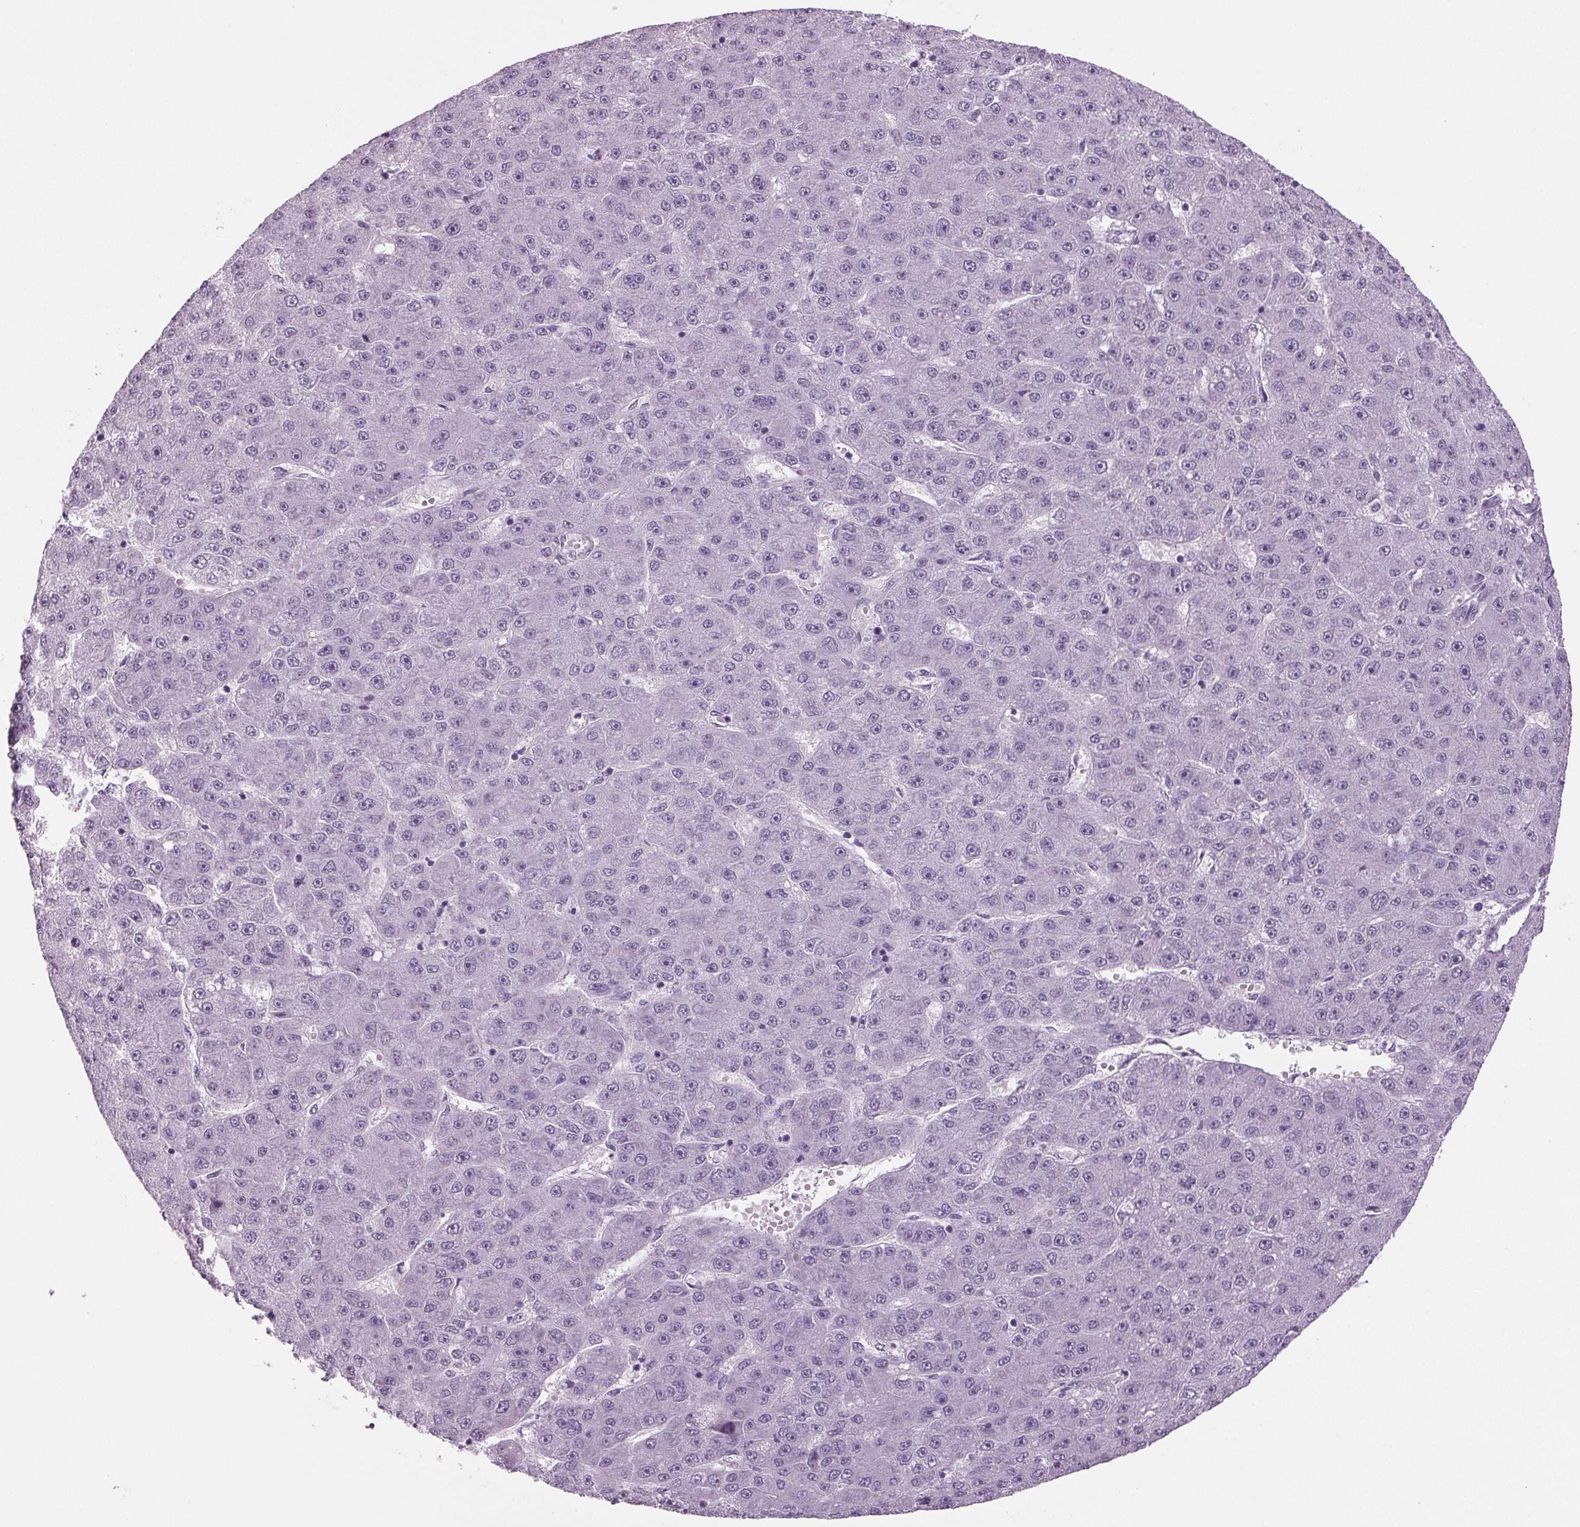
{"staining": {"intensity": "negative", "quantity": "none", "location": "none"}, "tissue": "liver cancer", "cell_type": "Tumor cells", "image_type": "cancer", "snomed": [{"axis": "morphology", "description": "Carcinoma, Hepatocellular, NOS"}, {"axis": "topography", "description": "Liver"}], "caption": "Liver hepatocellular carcinoma stained for a protein using immunohistochemistry shows no positivity tumor cells.", "gene": "BHLHE22", "patient": {"sex": "male", "age": 67}}